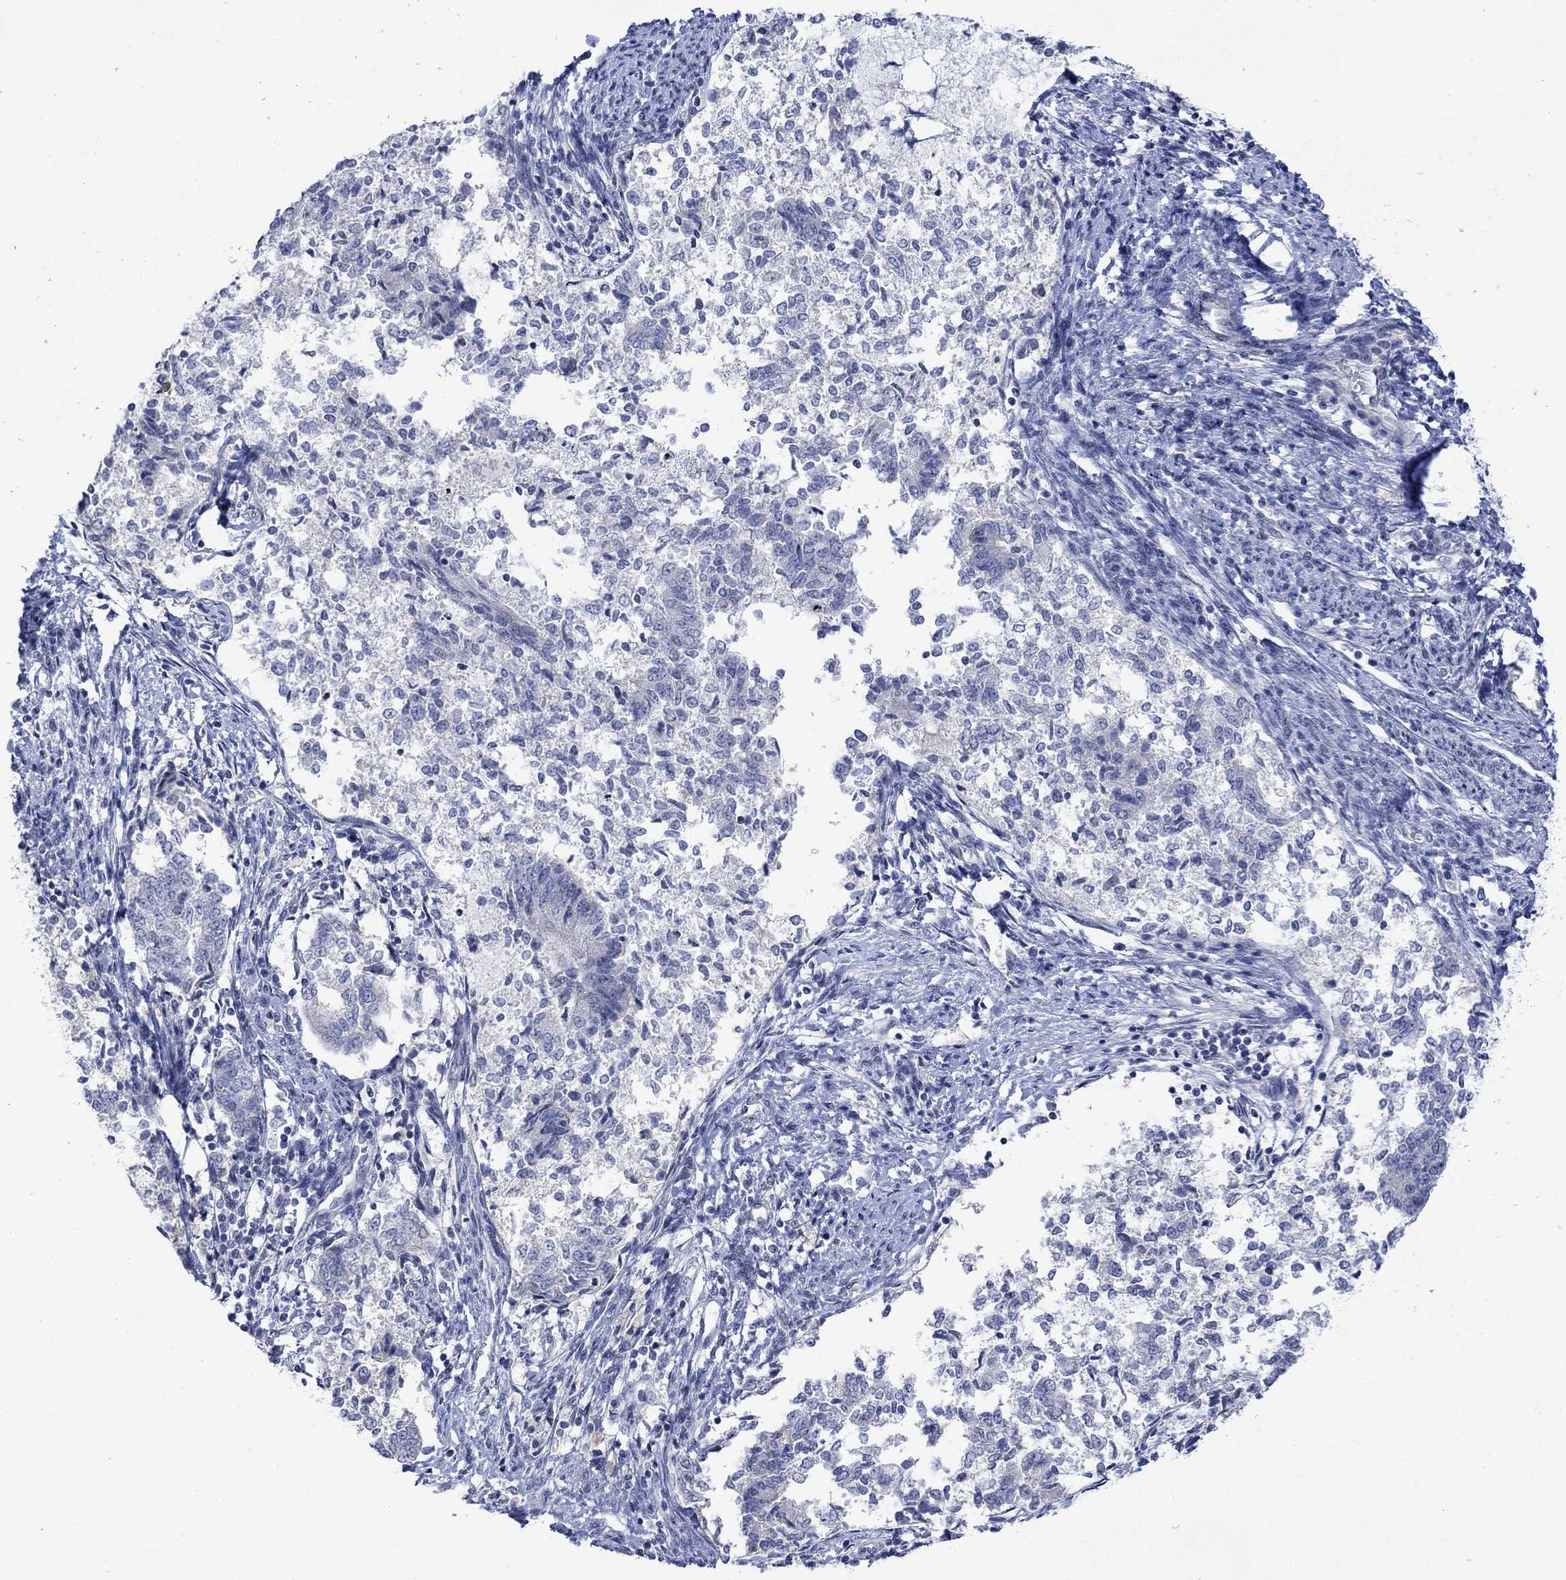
{"staining": {"intensity": "negative", "quantity": "none", "location": "none"}, "tissue": "endometrial cancer", "cell_type": "Tumor cells", "image_type": "cancer", "snomed": [{"axis": "morphology", "description": "Adenocarcinoma, NOS"}, {"axis": "topography", "description": "Endometrium"}], "caption": "A high-resolution photomicrograph shows IHC staining of adenocarcinoma (endometrial), which exhibits no significant expression in tumor cells. (DAB (3,3'-diaminobenzidine) immunohistochemistry visualized using brightfield microscopy, high magnification).", "gene": "DCX", "patient": {"sex": "female", "age": 65}}